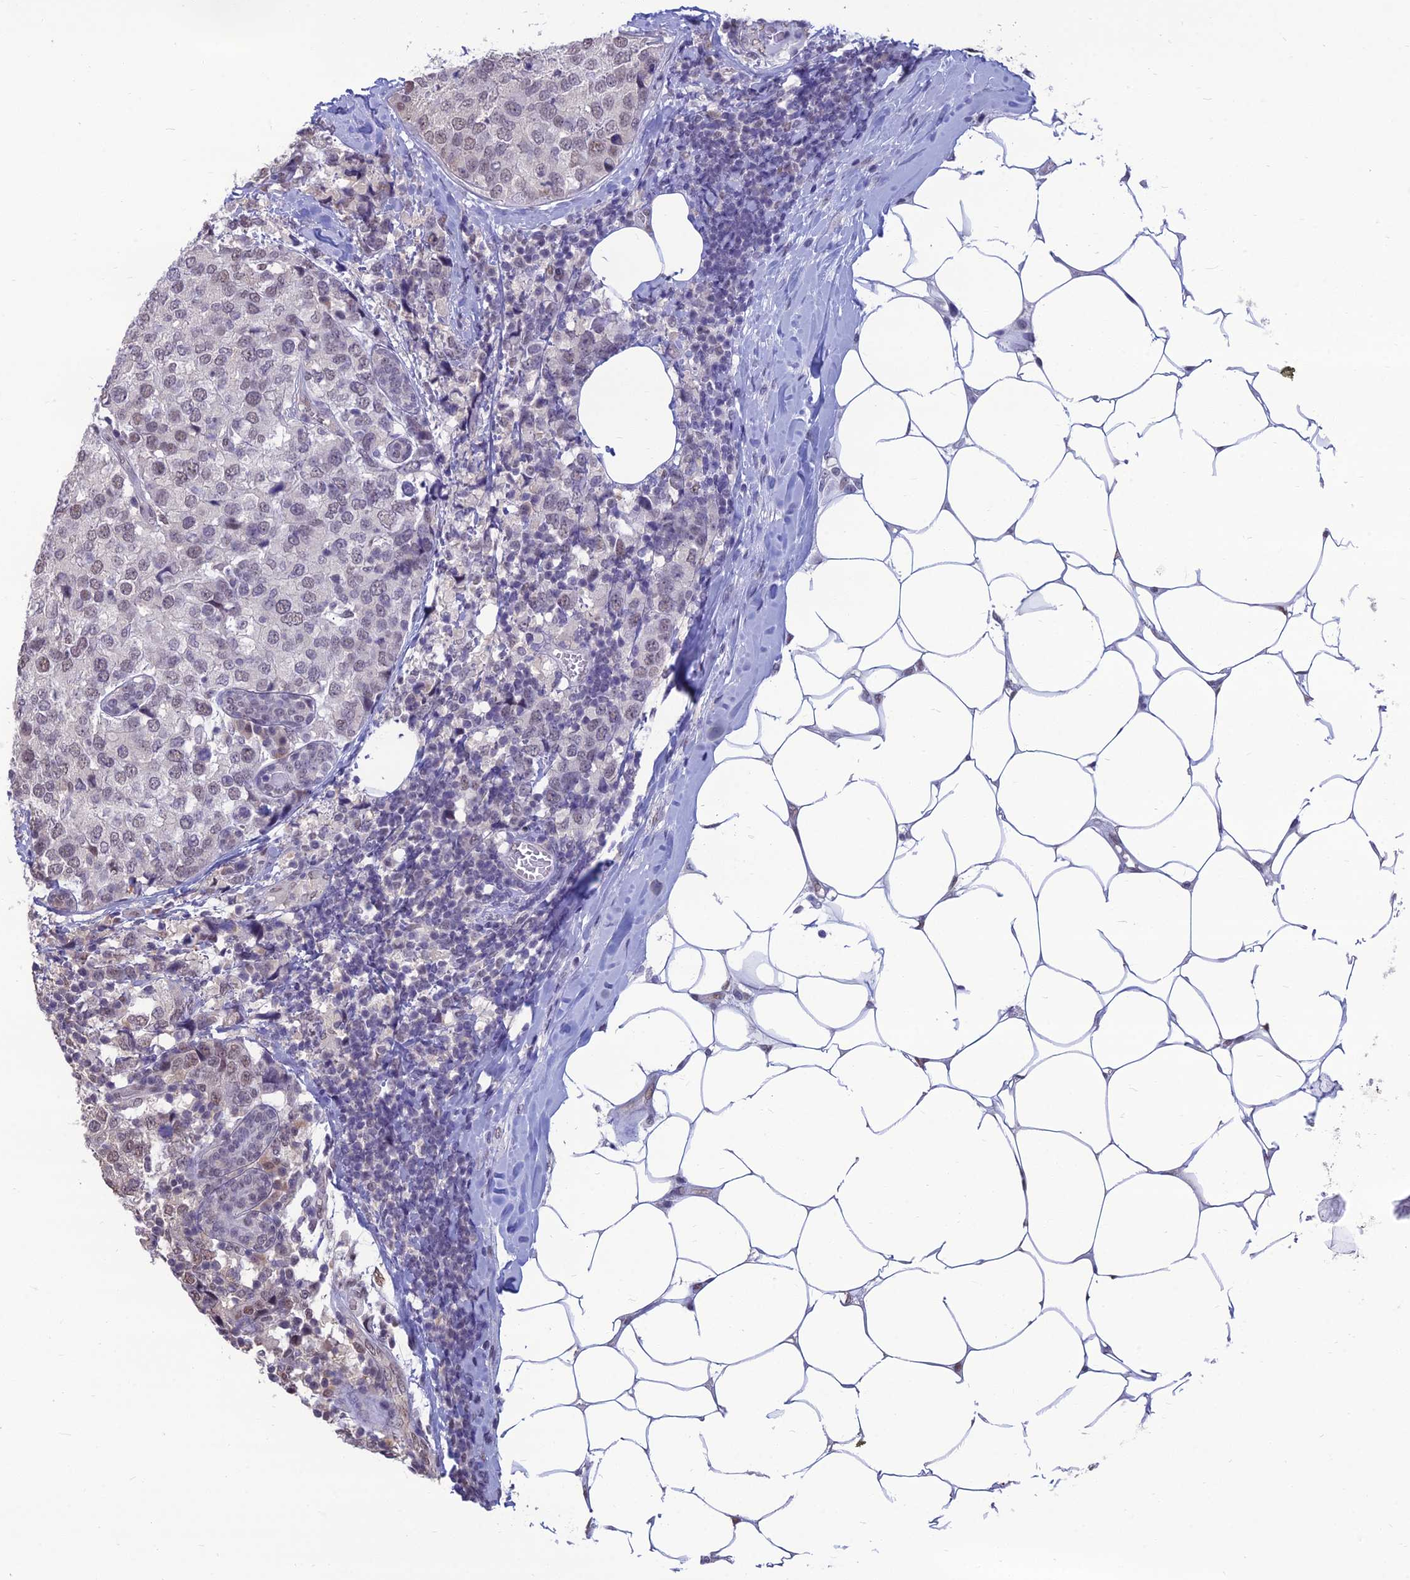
{"staining": {"intensity": "weak", "quantity": "<25%", "location": "nuclear"}, "tissue": "breast cancer", "cell_type": "Tumor cells", "image_type": "cancer", "snomed": [{"axis": "morphology", "description": "Lobular carcinoma"}, {"axis": "topography", "description": "Breast"}], "caption": "IHC histopathology image of human lobular carcinoma (breast) stained for a protein (brown), which demonstrates no staining in tumor cells.", "gene": "SRSF7", "patient": {"sex": "female", "age": 59}}